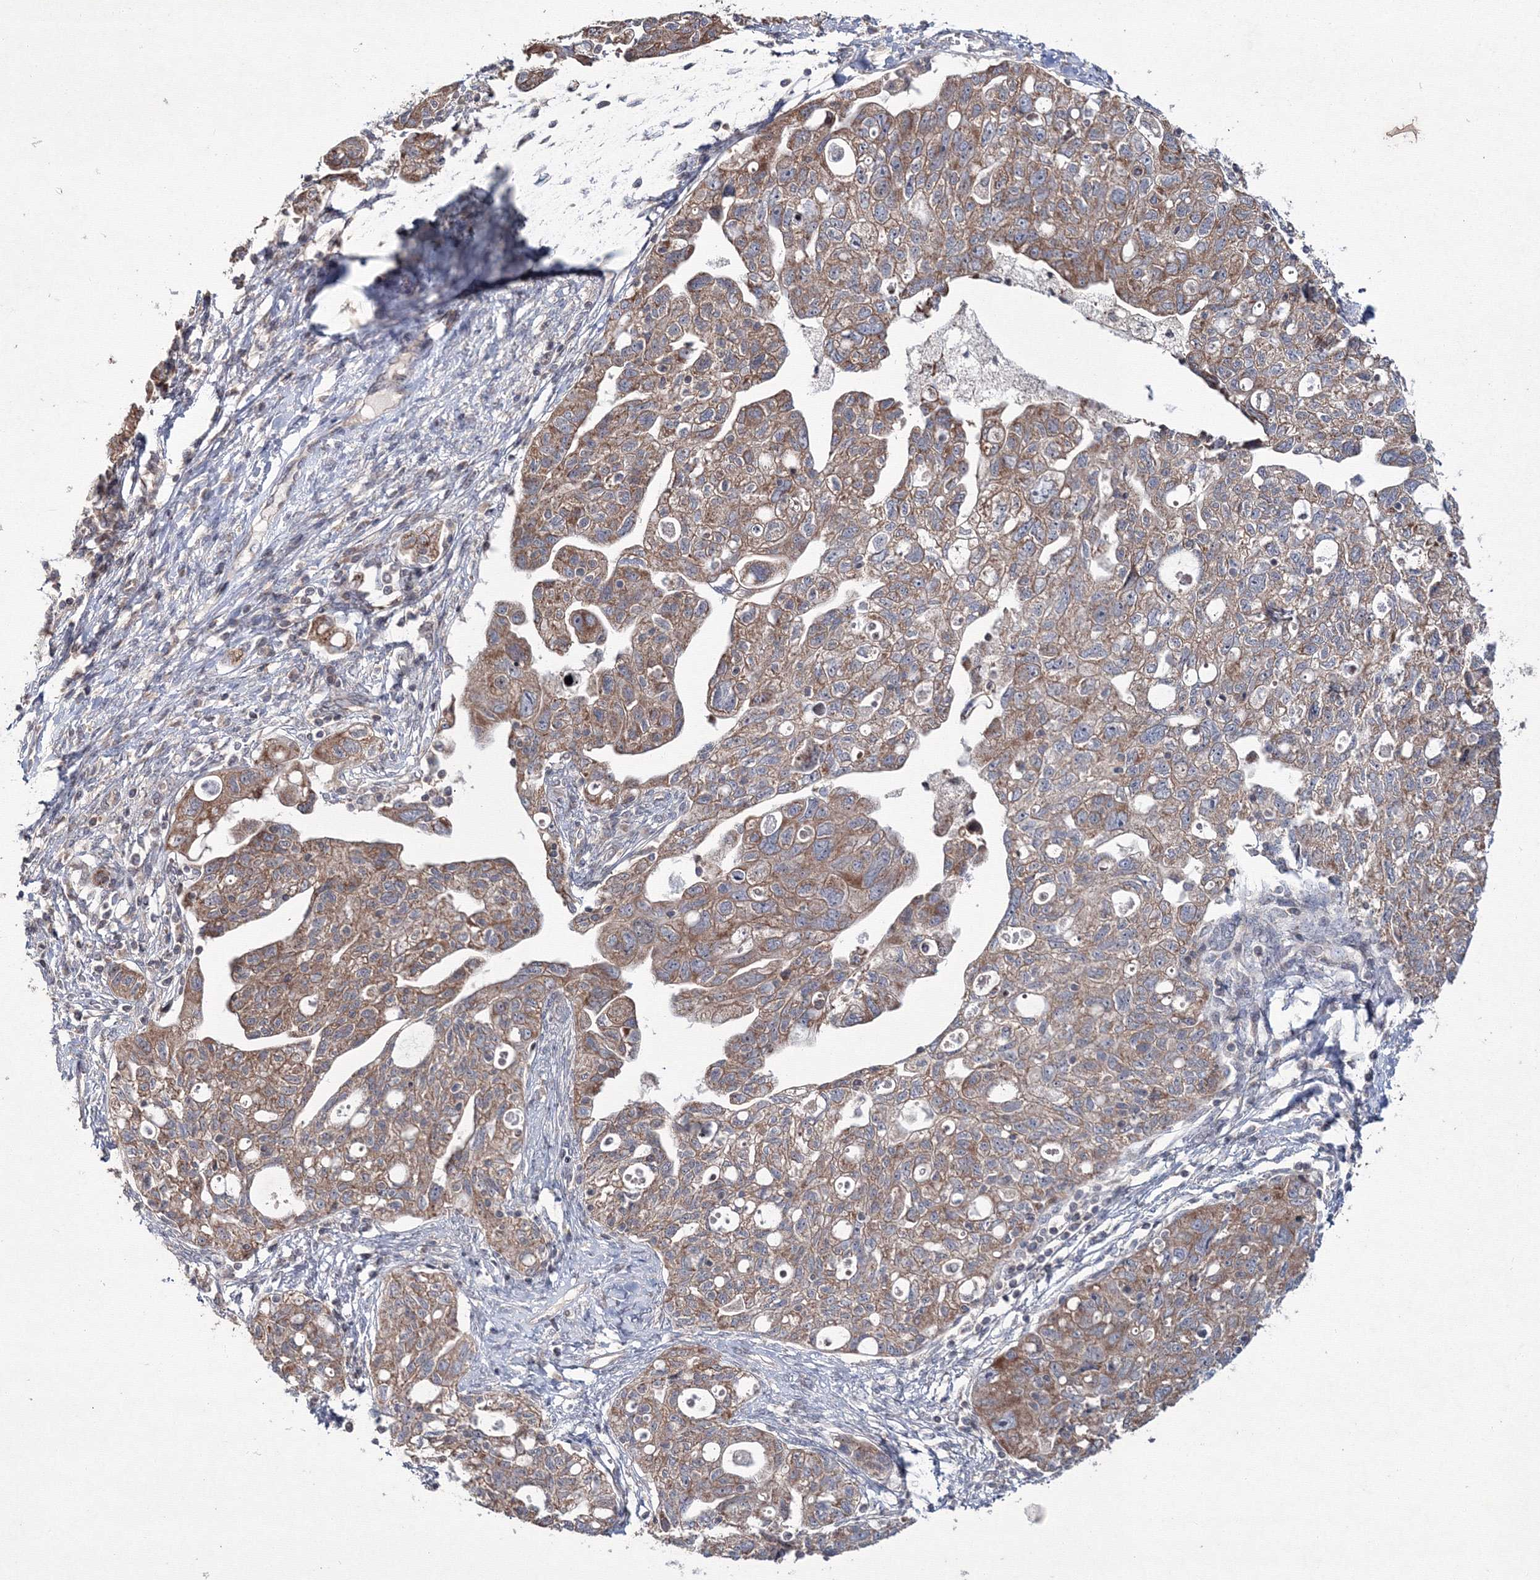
{"staining": {"intensity": "moderate", "quantity": ">75%", "location": "cytoplasmic/membranous"}, "tissue": "ovarian cancer", "cell_type": "Tumor cells", "image_type": "cancer", "snomed": [{"axis": "morphology", "description": "Carcinoma, NOS"}, {"axis": "morphology", "description": "Cystadenocarcinoma, serous, NOS"}, {"axis": "topography", "description": "Ovary"}], "caption": "Human ovarian cancer stained for a protein (brown) exhibits moderate cytoplasmic/membranous positive expression in about >75% of tumor cells.", "gene": "MKRN2", "patient": {"sex": "female", "age": 69}}